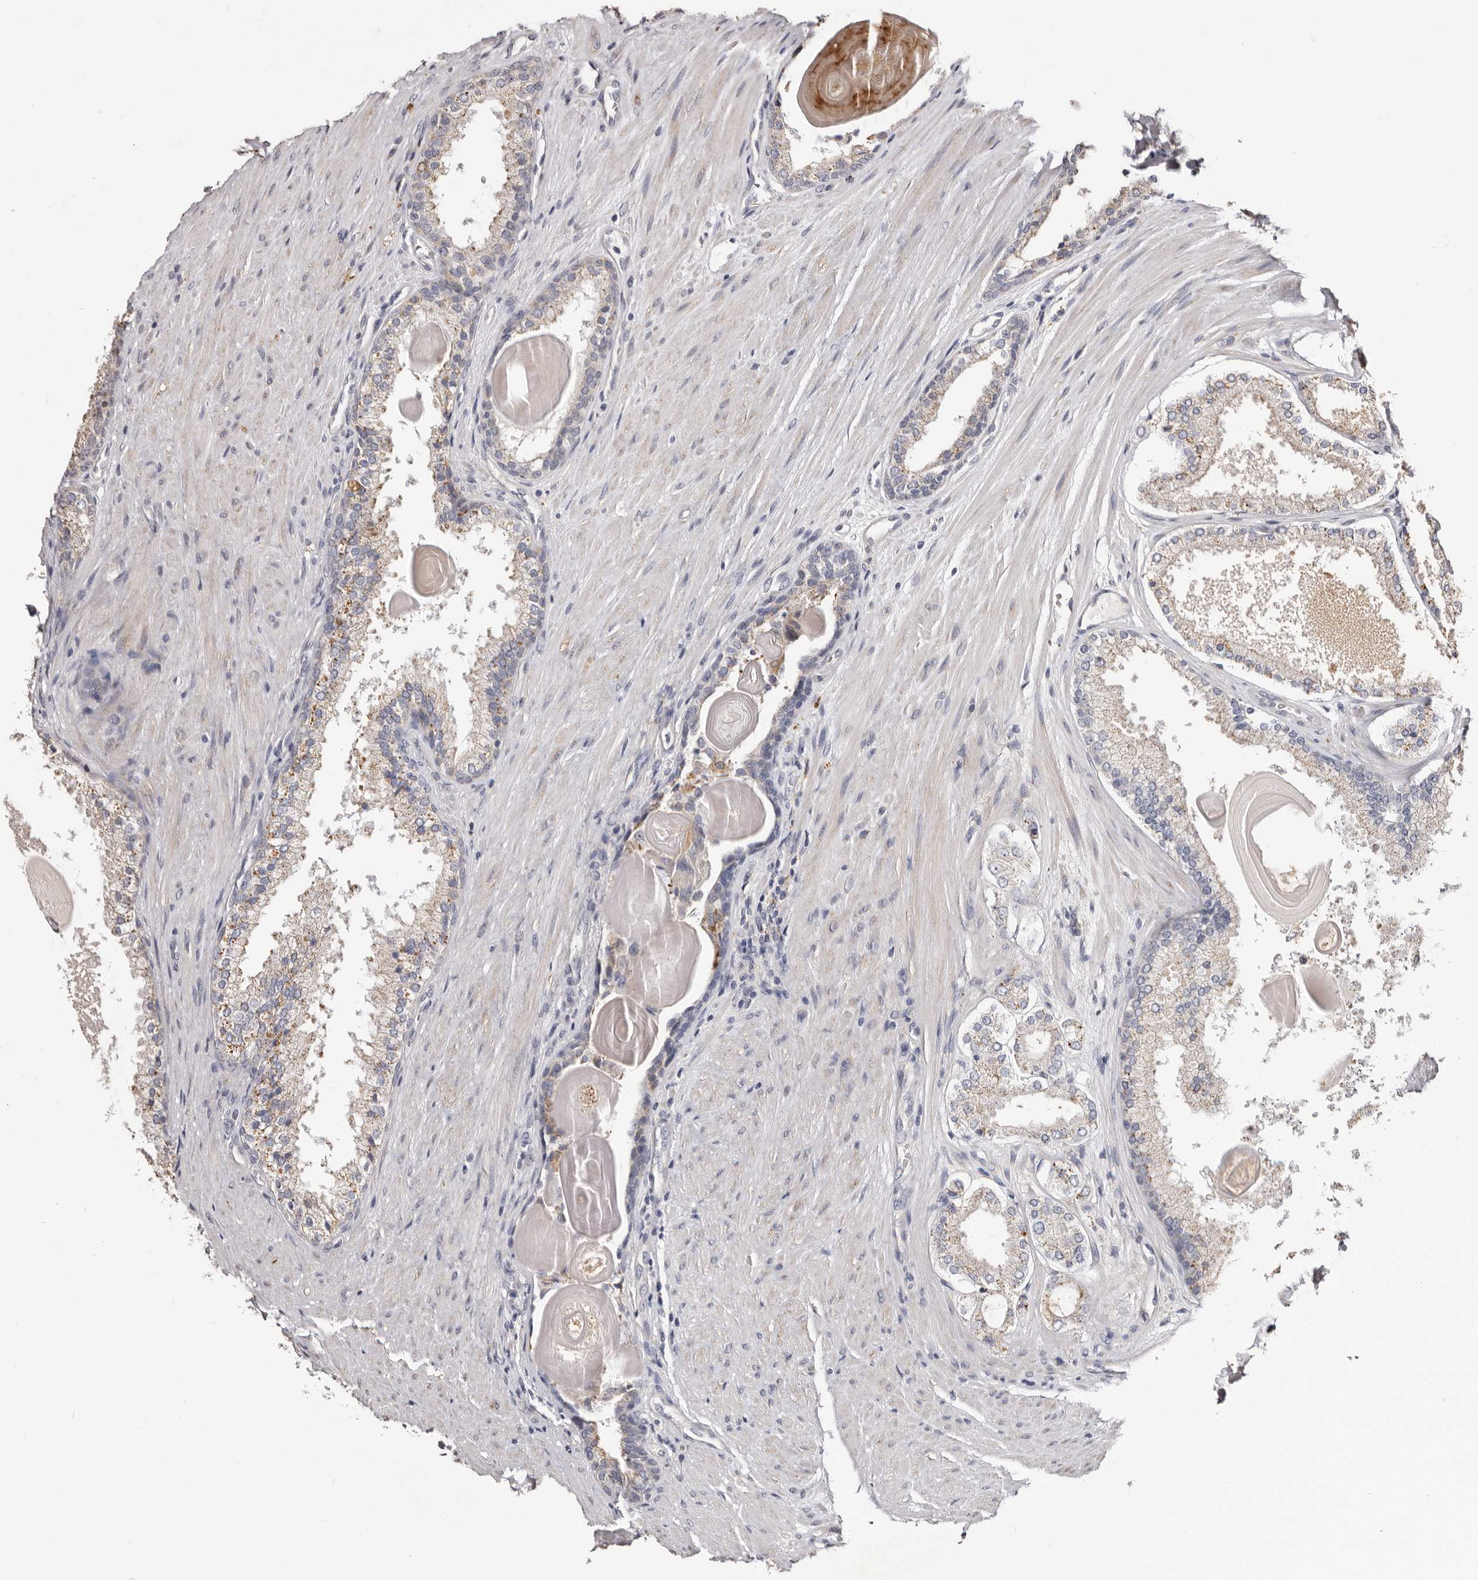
{"staining": {"intensity": "weak", "quantity": "<25%", "location": "cytoplasmic/membranous"}, "tissue": "prostate cancer", "cell_type": "Tumor cells", "image_type": "cancer", "snomed": [{"axis": "morphology", "description": "Adenocarcinoma, High grade"}, {"axis": "topography", "description": "Prostate"}], "caption": "Immunohistochemical staining of human prostate cancer shows no significant expression in tumor cells. (DAB IHC with hematoxylin counter stain).", "gene": "PTAFR", "patient": {"sex": "male", "age": 60}}